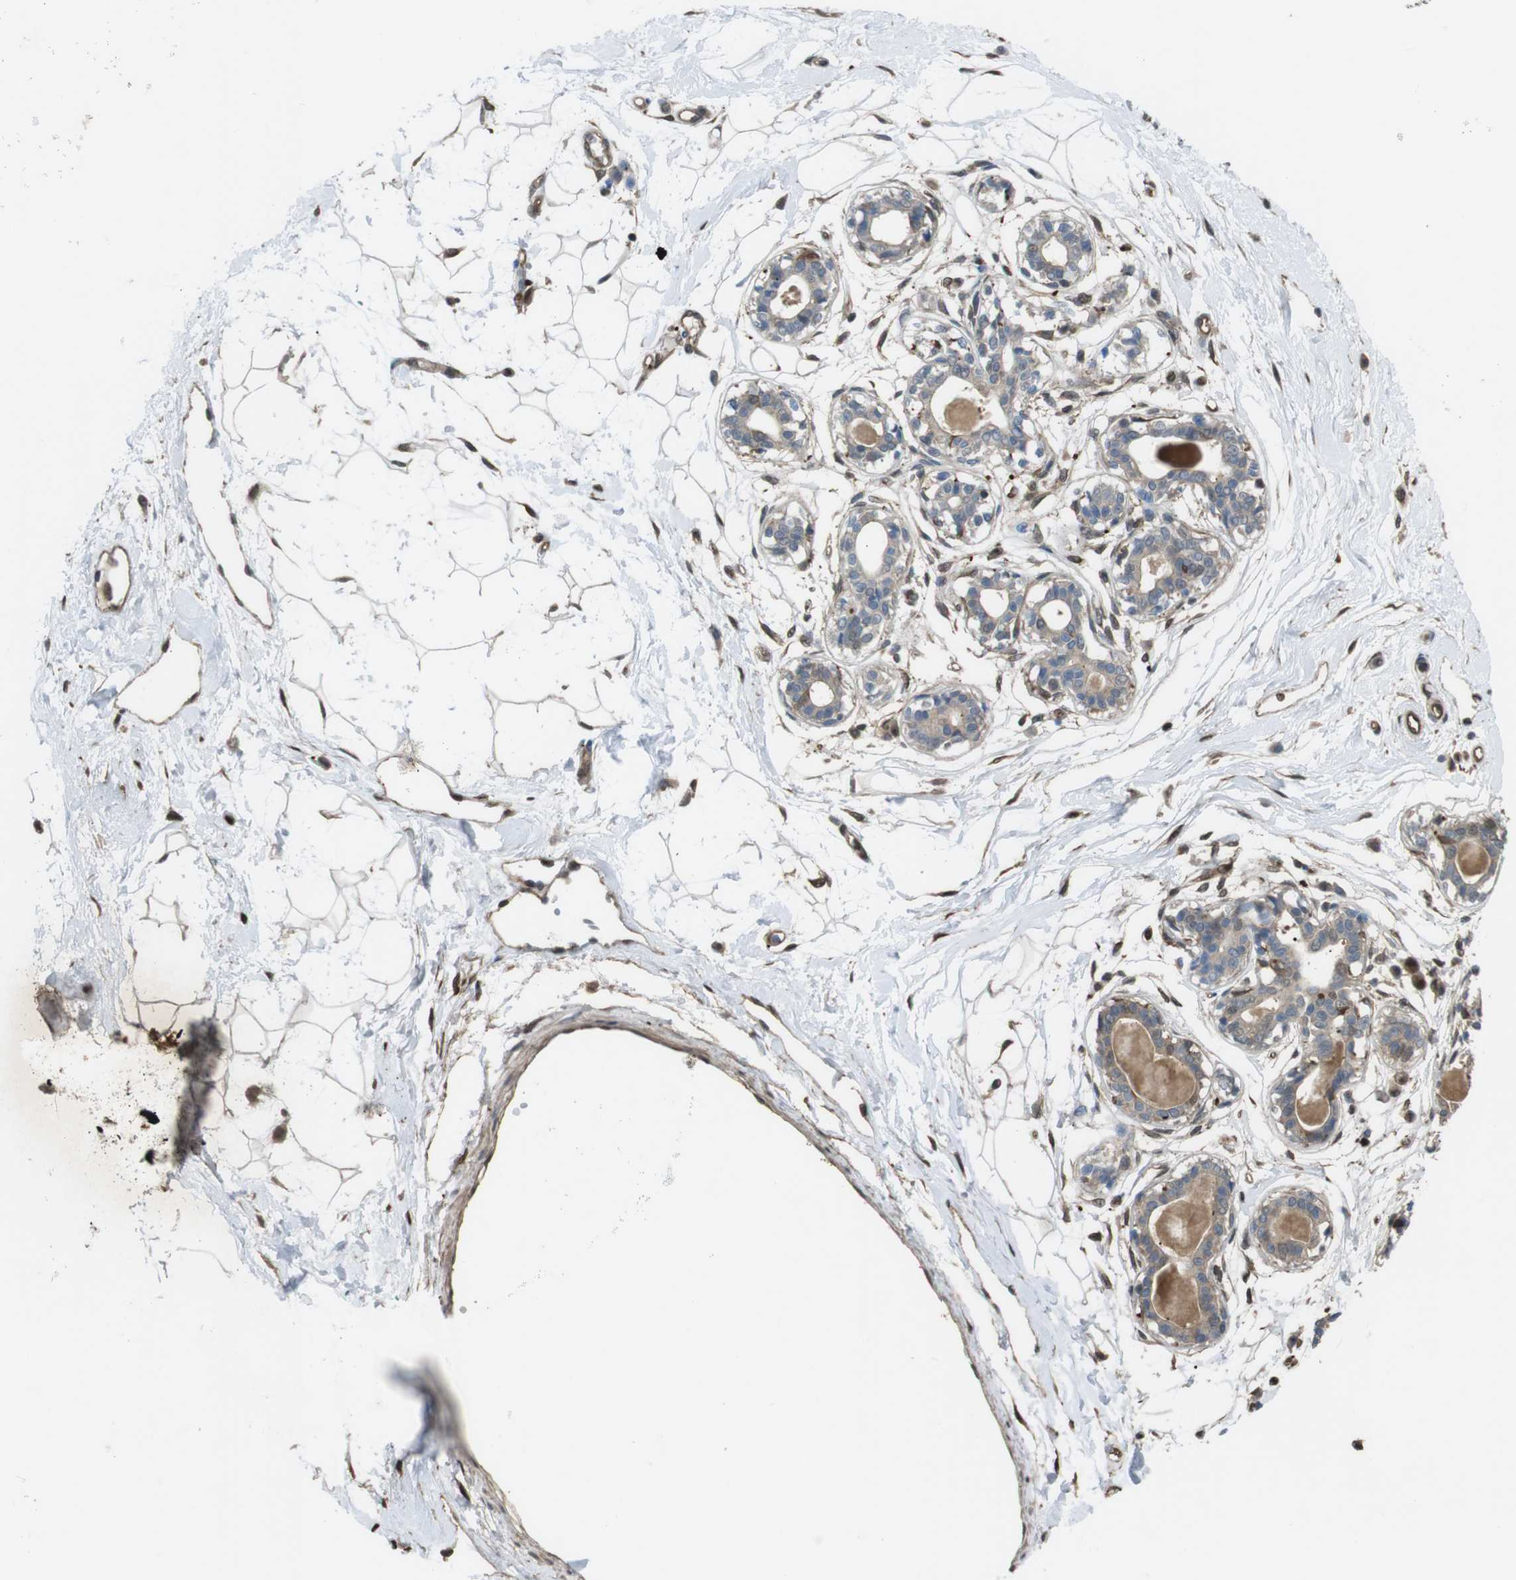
{"staining": {"intensity": "moderate", "quantity": ">75%", "location": "cytoplasmic/membranous"}, "tissue": "breast", "cell_type": "Adipocytes", "image_type": "normal", "snomed": [{"axis": "morphology", "description": "Normal tissue, NOS"}, {"axis": "topography", "description": "Breast"}], "caption": "IHC (DAB) staining of benign human breast exhibits moderate cytoplasmic/membranous protein expression in approximately >75% of adipocytes.", "gene": "ARHGDIA", "patient": {"sex": "female", "age": 45}}